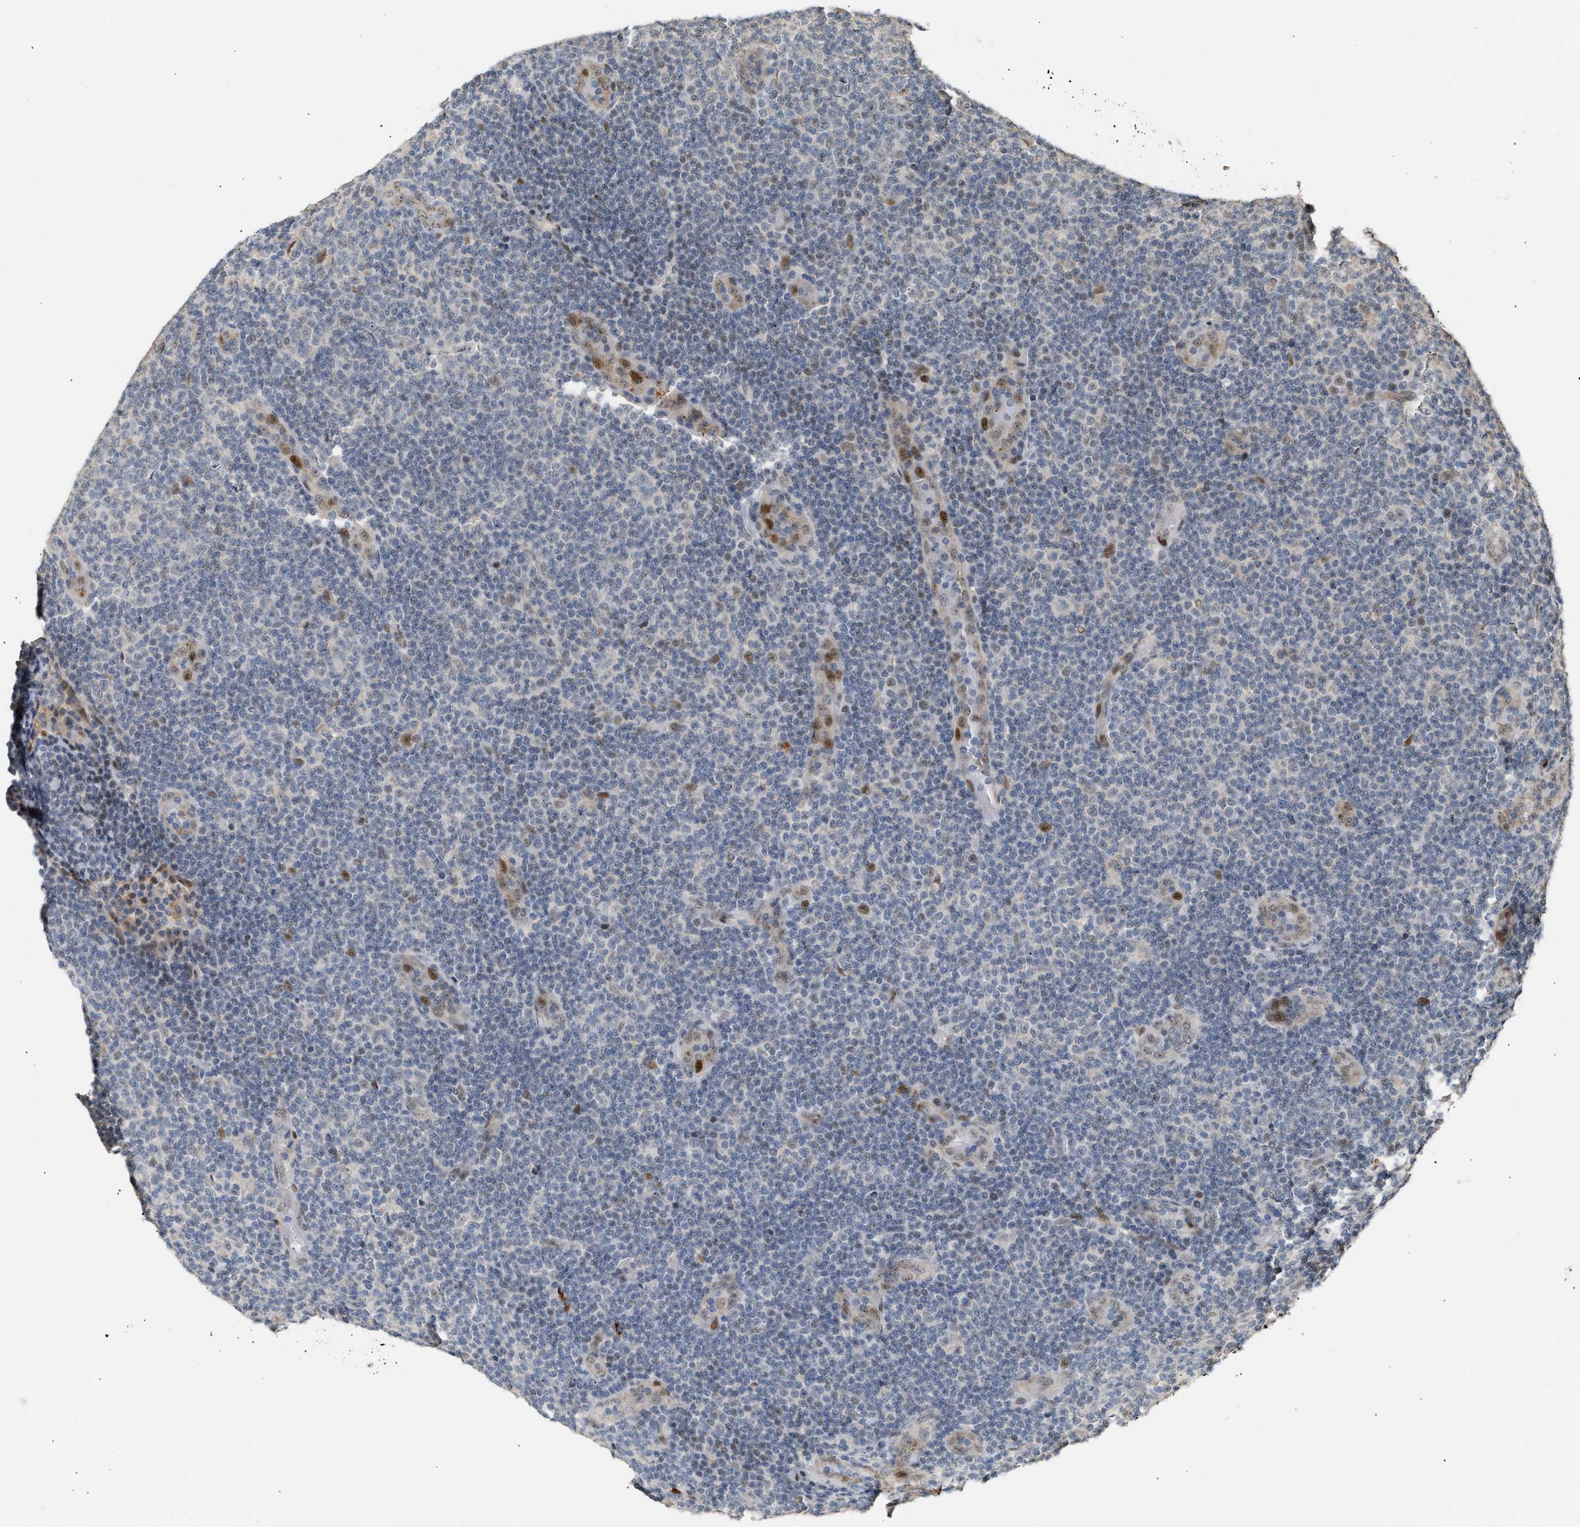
{"staining": {"intensity": "weak", "quantity": "<25%", "location": "nuclear"}, "tissue": "lymphoma", "cell_type": "Tumor cells", "image_type": "cancer", "snomed": [{"axis": "morphology", "description": "Malignant lymphoma, non-Hodgkin's type, Low grade"}, {"axis": "topography", "description": "Lymph node"}], "caption": "Malignant lymphoma, non-Hodgkin's type (low-grade) was stained to show a protein in brown. There is no significant expression in tumor cells.", "gene": "ZFAND5", "patient": {"sex": "male", "age": 83}}